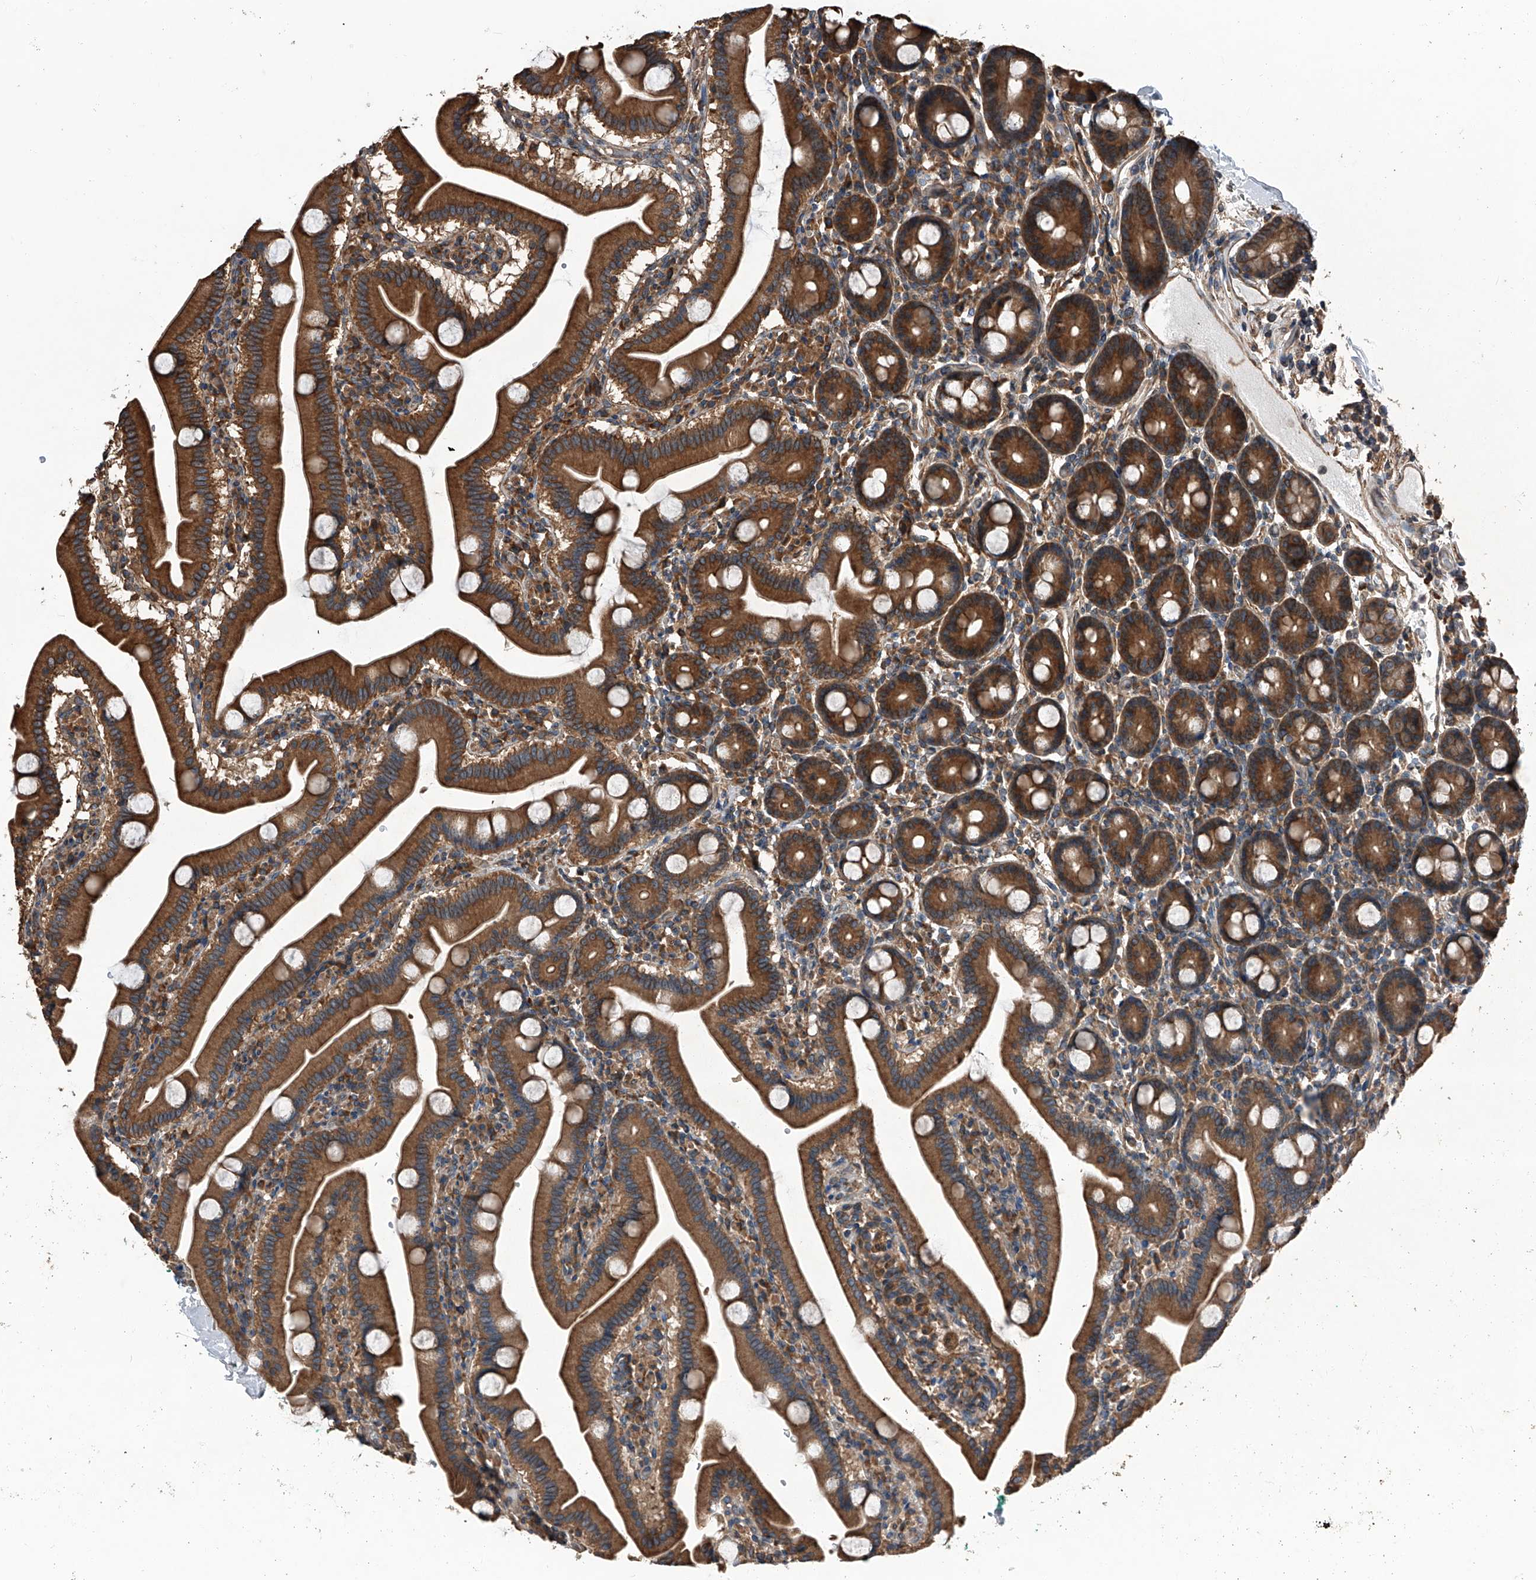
{"staining": {"intensity": "strong", "quantity": ">75%", "location": "cytoplasmic/membranous"}, "tissue": "duodenum", "cell_type": "Glandular cells", "image_type": "normal", "snomed": [{"axis": "morphology", "description": "Normal tissue, NOS"}, {"axis": "topography", "description": "Duodenum"}], "caption": "Immunohistochemical staining of normal duodenum demonstrates high levels of strong cytoplasmic/membranous staining in about >75% of glandular cells.", "gene": "KCNJ2", "patient": {"sex": "male", "age": 55}}